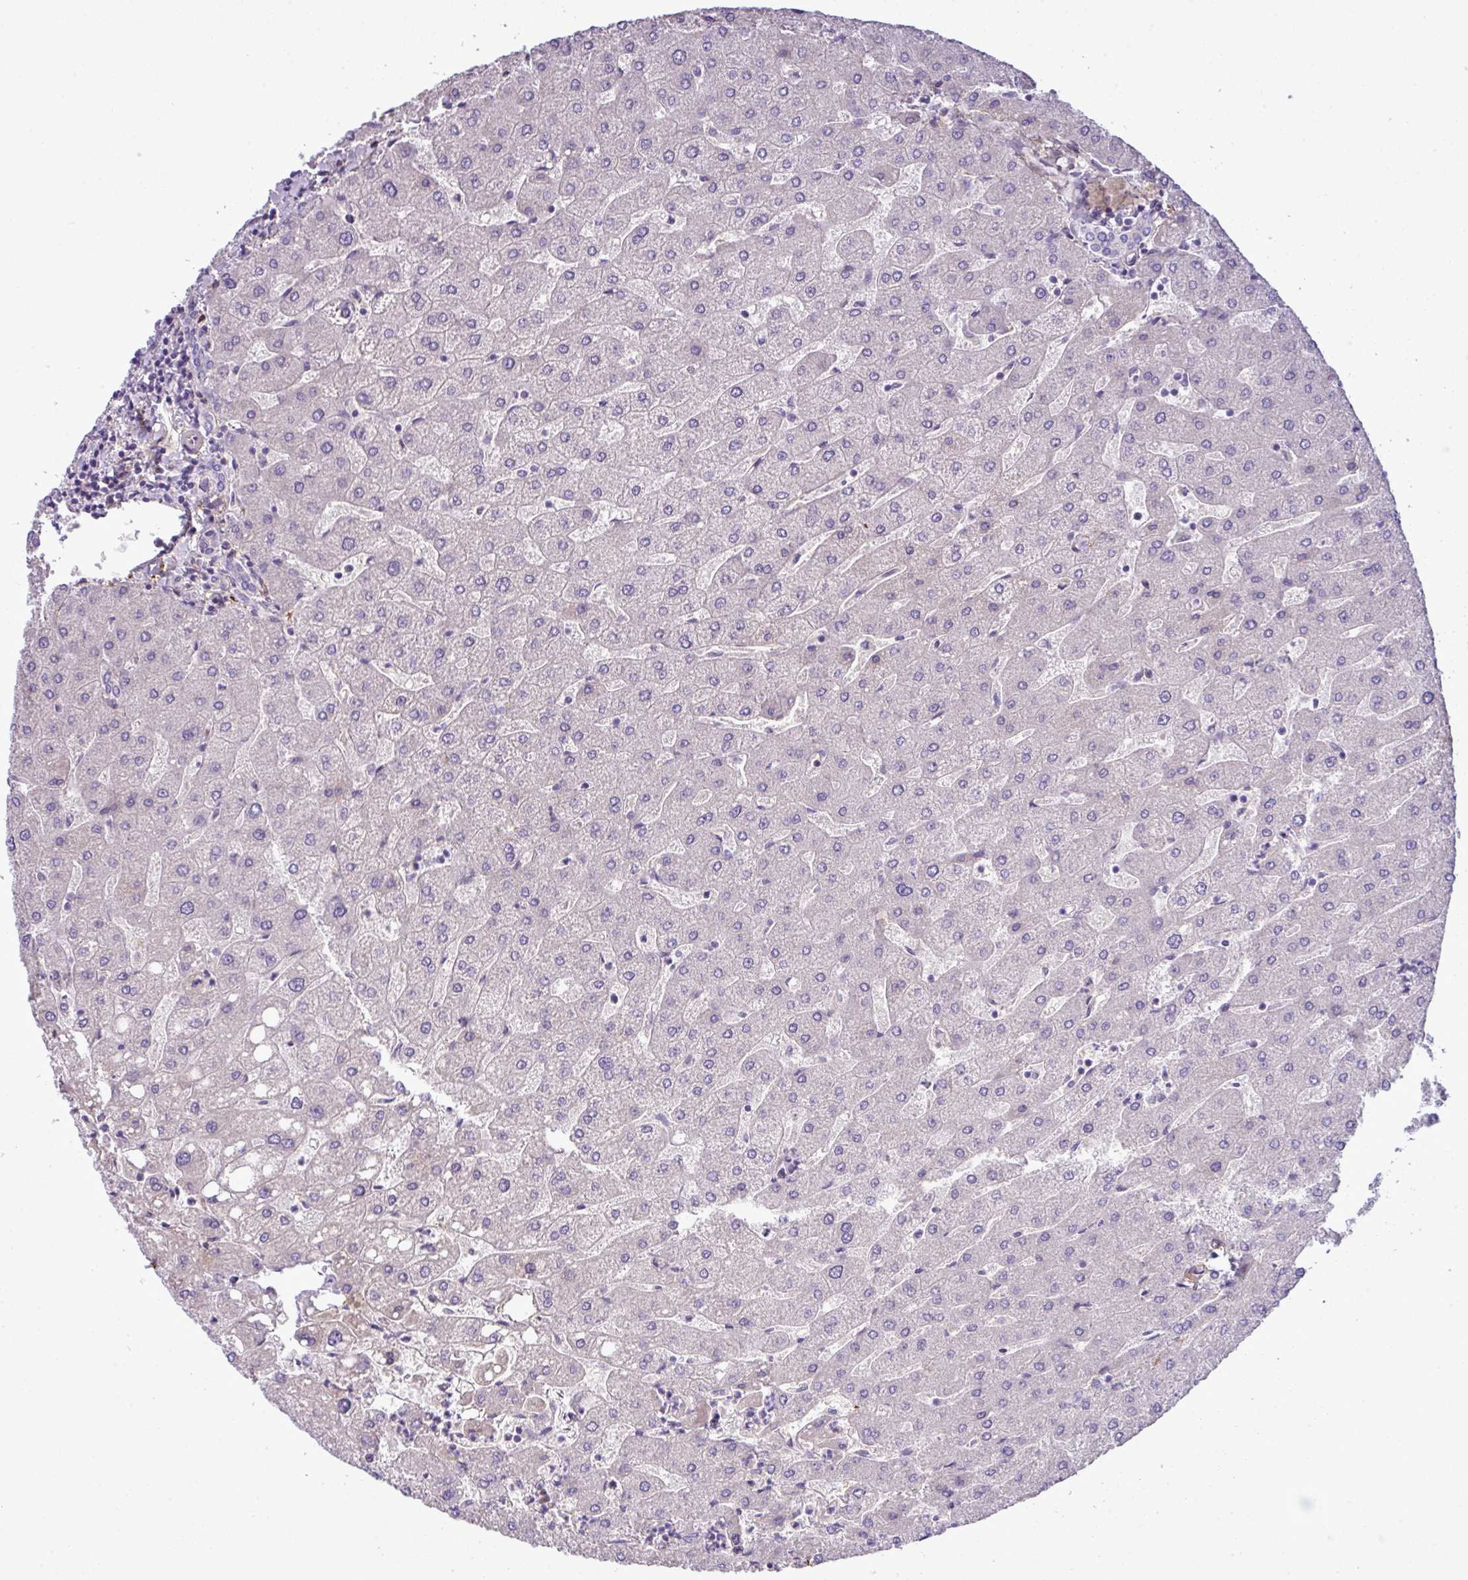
{"staining": {"intensity": "negative", "quantity": "none", "location": "none"}, "tissue": "liver", "cell_type": "Cholangiocytes", "image_type": "normal", "snomed": [{"axis": "morphology", "description": "Normal tissue, NOS"}, {"axis": "topography", "description": "Liver"}], "caption": "Immunohistochemistry (IHC) image of benign liver: liver stained with DAB (3,3'-diaminobenzidine) reveals no significant protein staining in cholangiocytes.", "gene": "PARD6A", "patient": {"sex": "male", "age": 67}}